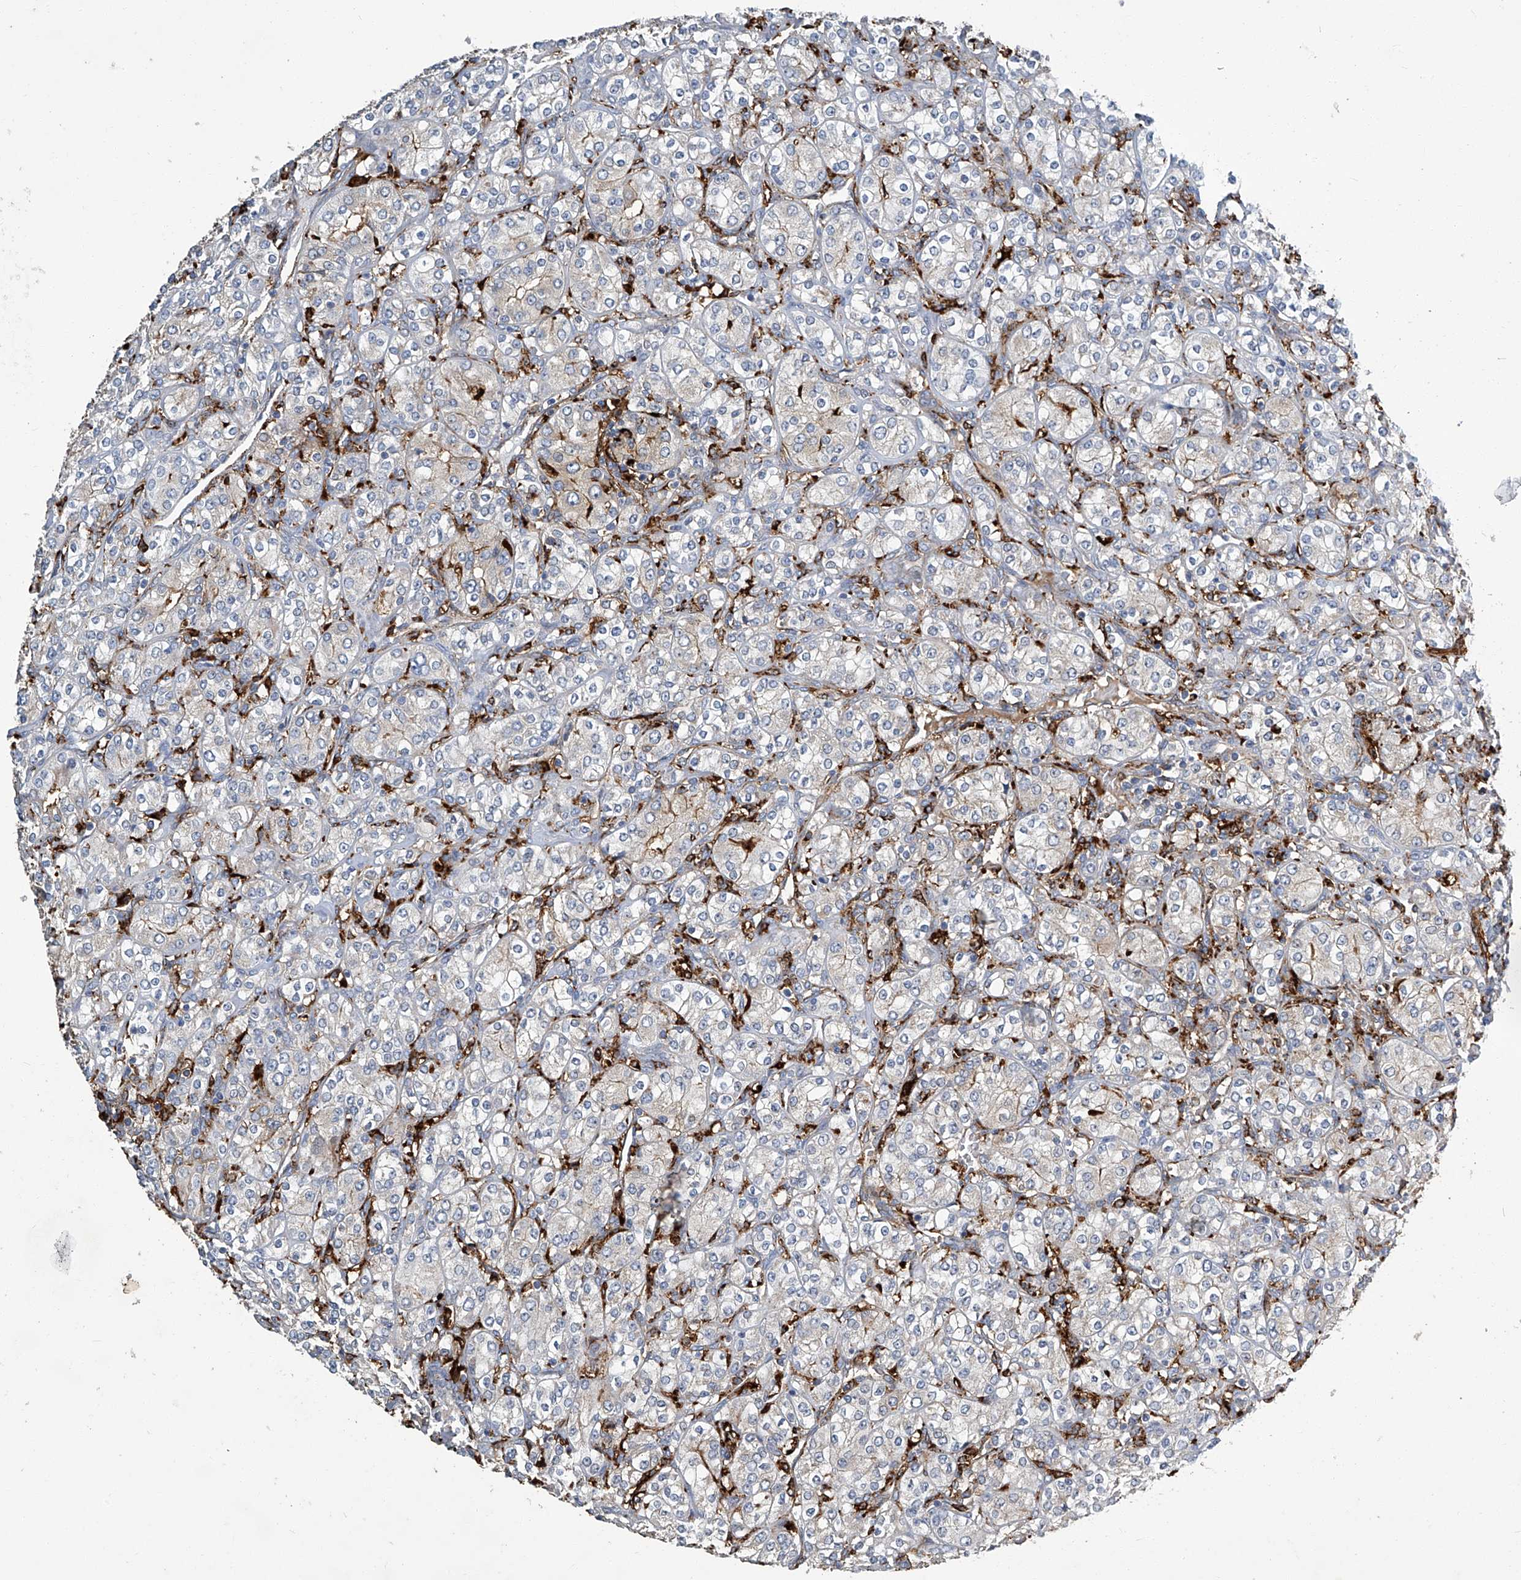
{"staining": {"intensity": "negative", "quantity": "none", "location": "none"}, "tissue": "renal cancer", "cell_type": "Tumor cells", "image_type": "cancer", "snomed": [{"axis": "morphology", "description": "Adenocarcinoma, NOS"}, {"axis": "topography", "description": "Kidney"}], "caption": "Immunohistochemistry micrograph of neoplastic tissue: human adenocarcinoma (renal) stained with DAB displays no significant protein staining in tumor cells.", "gene": "FAM167A", "patient": {"sex": "male", "age": 77}}